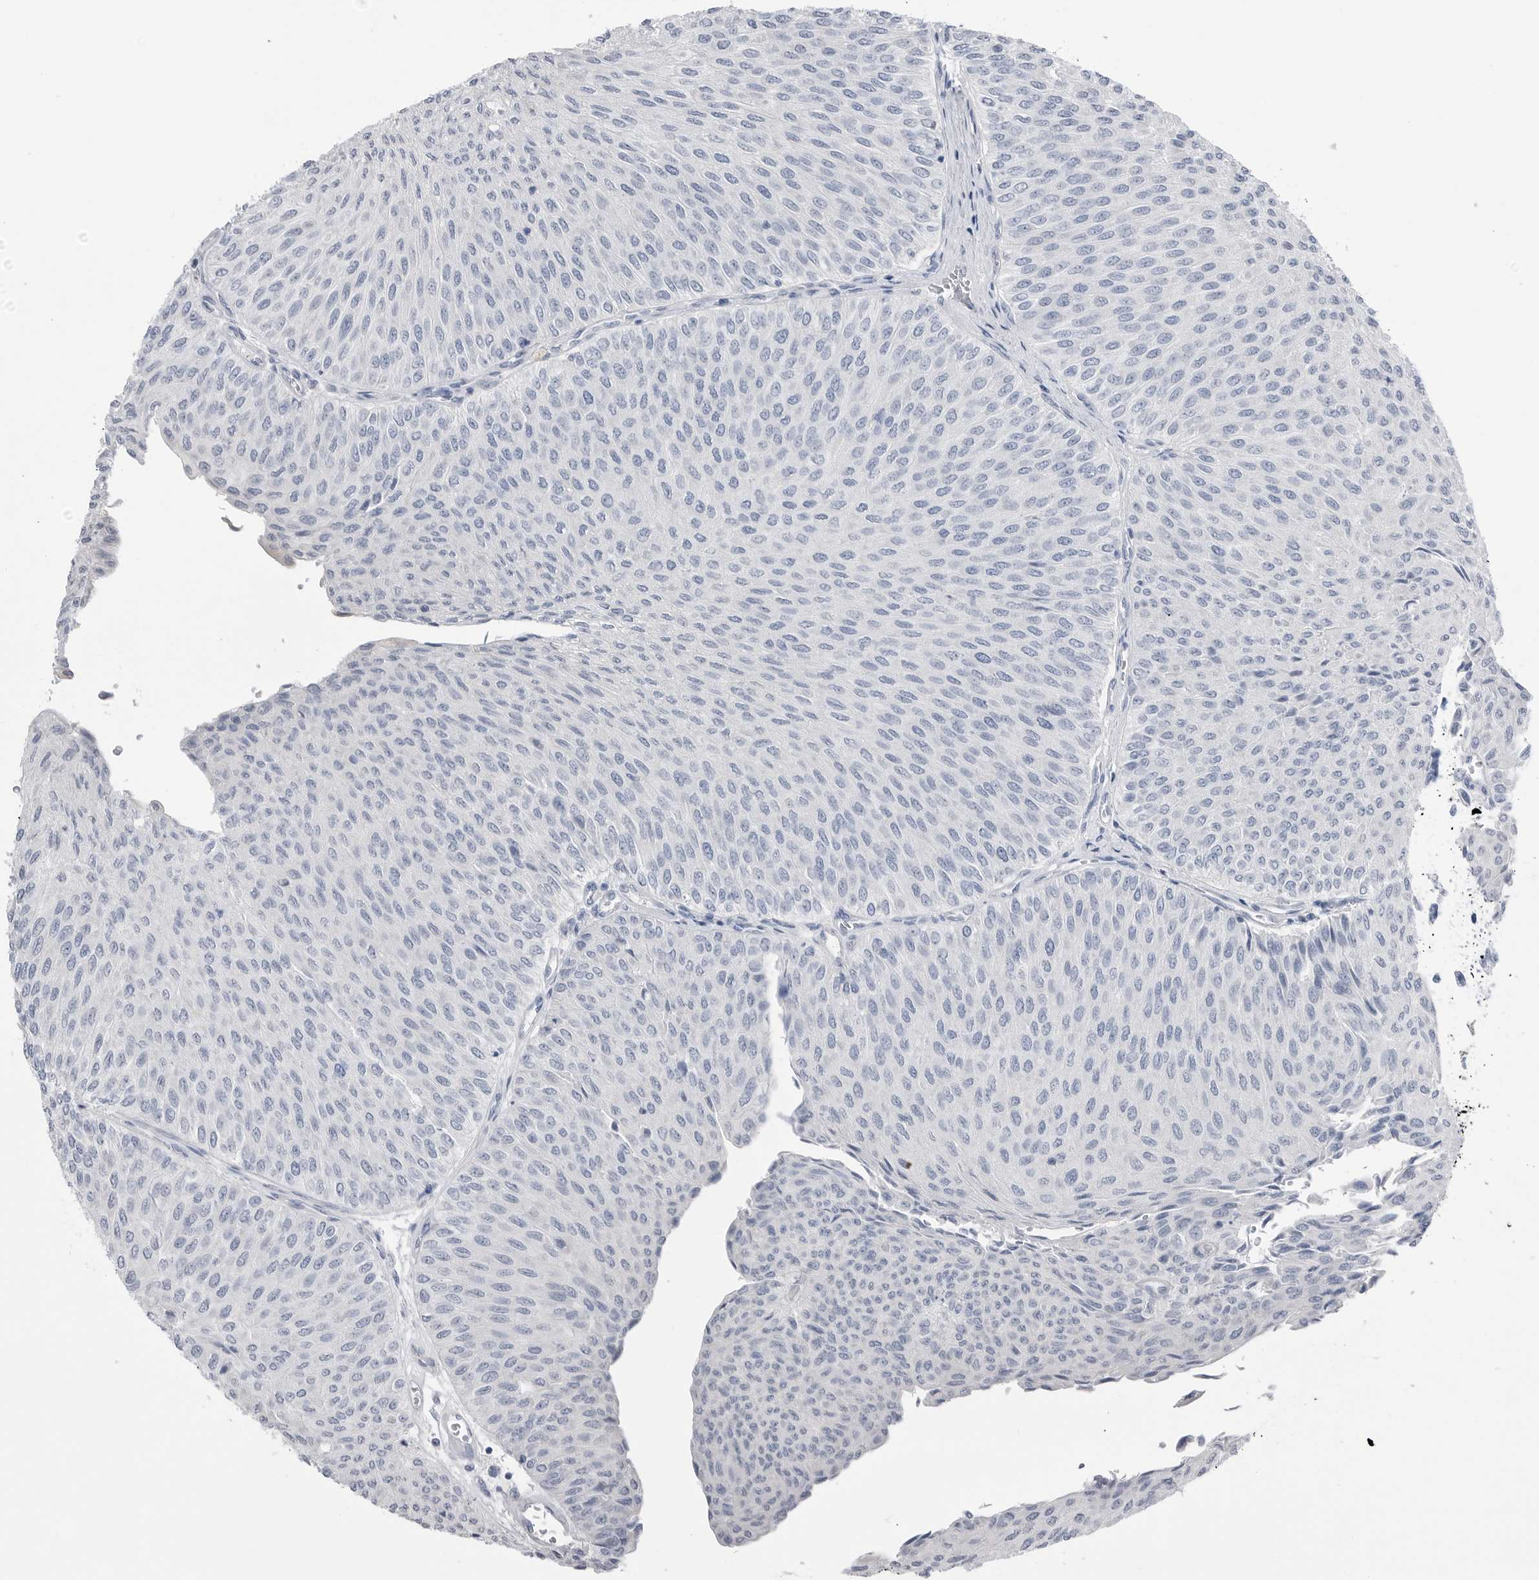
{"staining": {"intensity": "negative", "quantity": "none", "location": "none"}, "tissue": "urothelial cancer", "cell_type": "Tumor cells", "image_type": "cancer", "snomed": [{"axis": "morphology", "description": "Urothelial carcinoma, Low grade"}, {"axis": "topography", "description": "Urinary bladder"}], "caption": "The immunohistochemistry histopathology image has no significant expression in tumor cells of low-grade urothelial carcinoma tissue.", "gene": "ABHD12", "patient": {"sex": "male", "age": 78}}